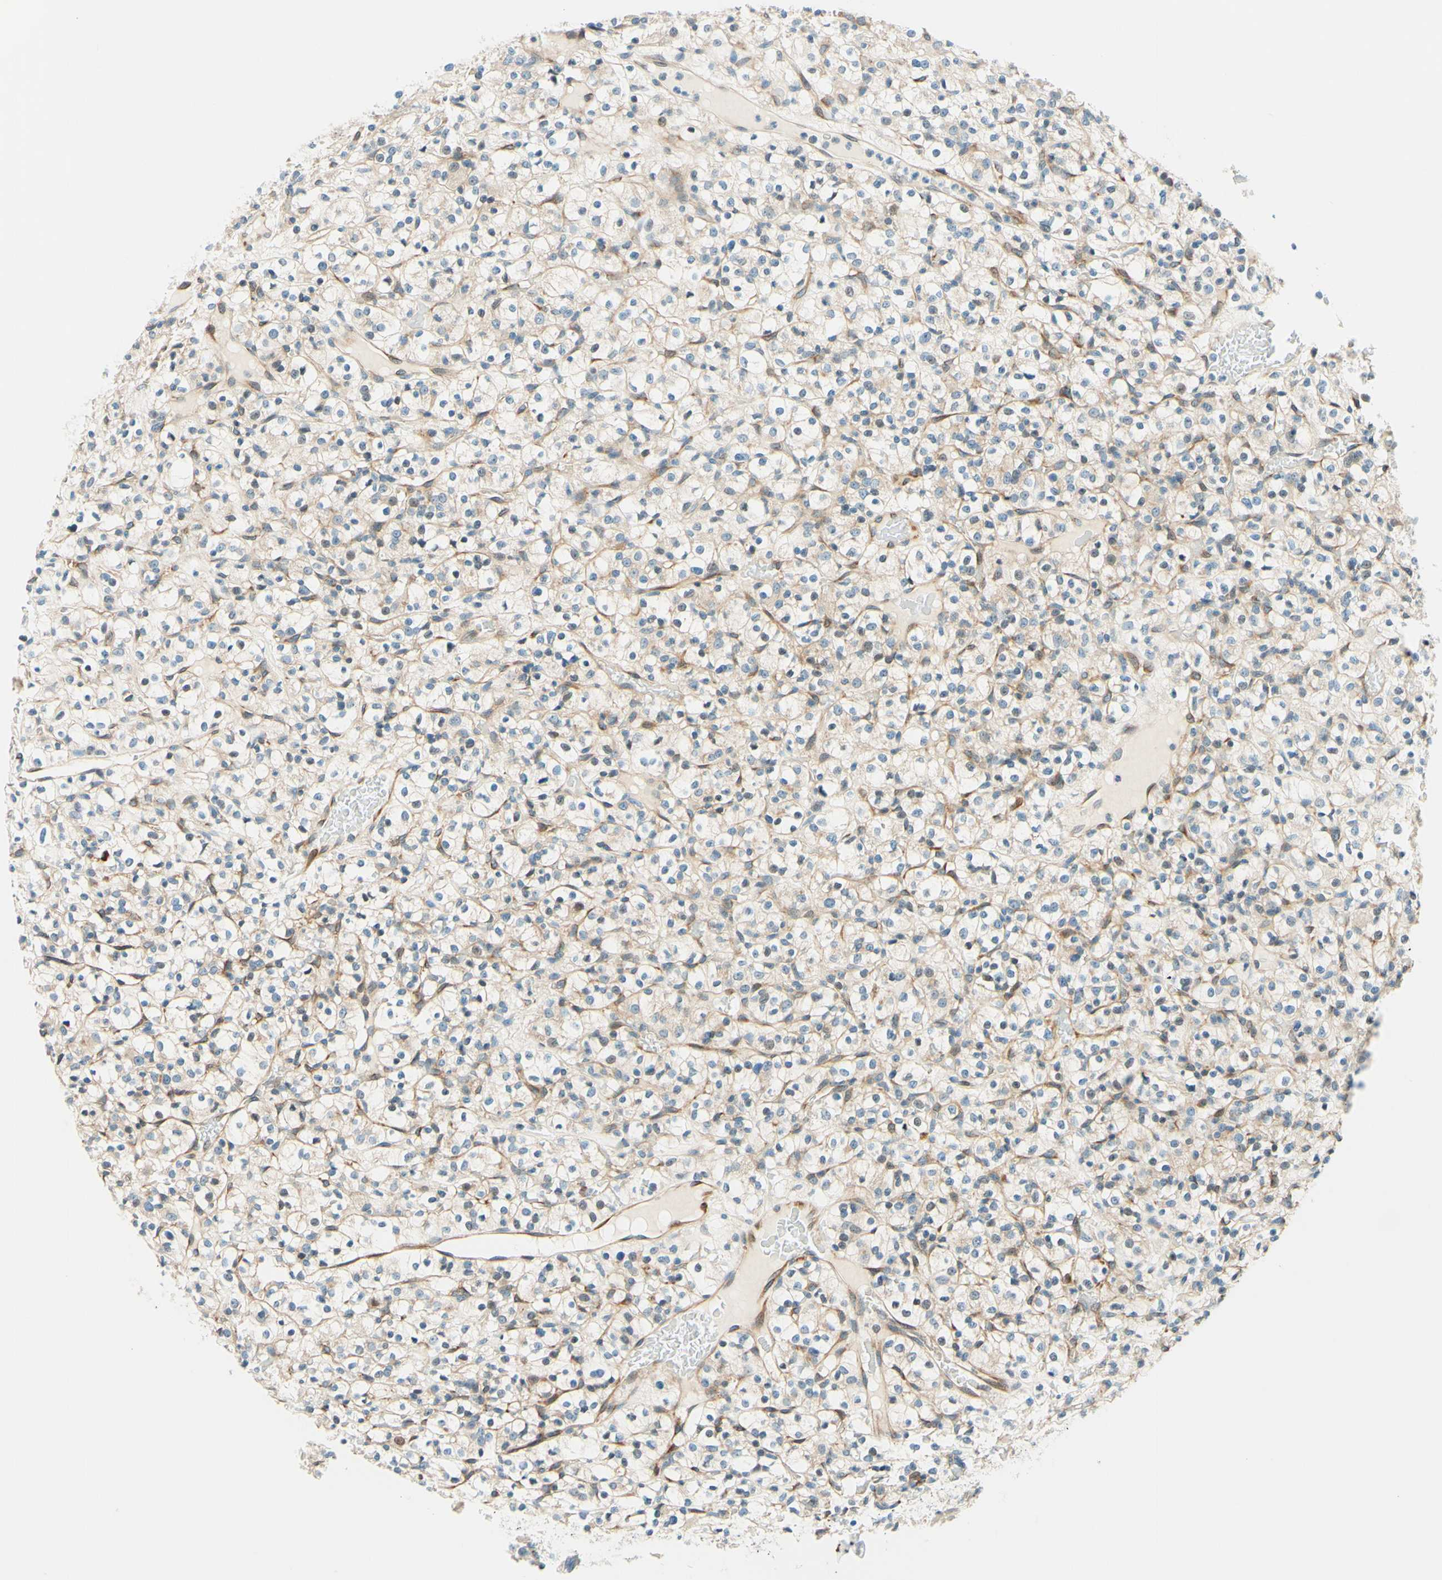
{"staining": {"intensity": "weak", "quantity": "<25%", "location": "cytoplasmic/membranous"}, "tissue": "renal cancer", "cell_type": "Tumor cells", "image_type": "cancer", "snomed": [{"axis": "morphology", "description": "Normal tissue, NOS"}, {"axis": "morphology", "description": "Adenocarcinoma, NOS"}, {"axis": "topography", "description": "Kidney"}], "caption": "Immunohistochemical staining of renal cancer (adenocarcinoma) displays no significant staining in tumor cells.", "gene": "TAOK2", "patient": {"sex": "female", "age": 72}}